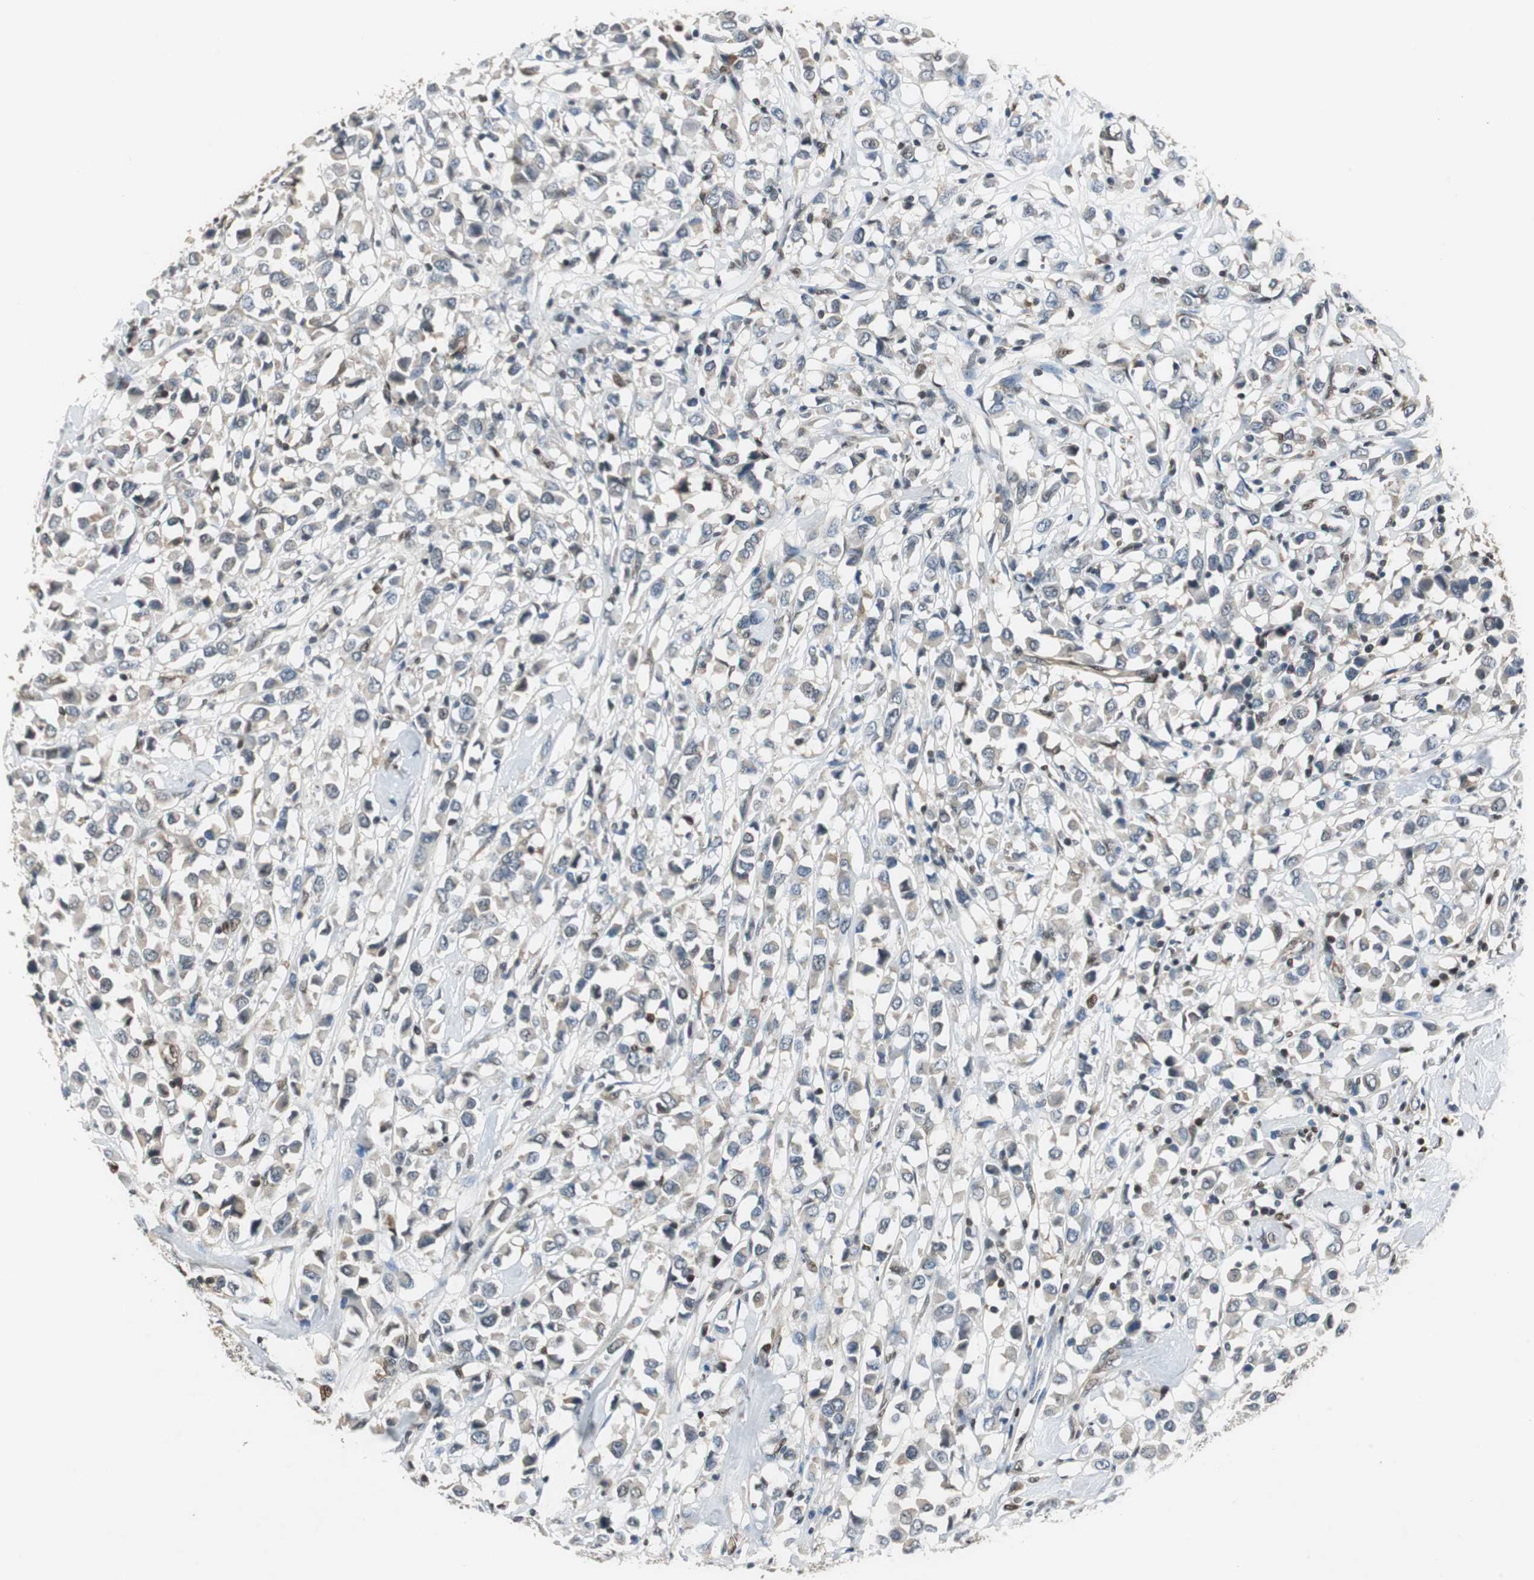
{"staining": {"intensity": "weak", "quantity": "<25%", "location": "cytoplasmic/membranous"}, "tissue": "breast cancer", "cell_type": "Tumor cells", "image_type": "cancer", "snomed": [{"axis": "morphology", "description": "Duct carcinoma"}, {"axis": "topography", "description": "Breast"}], "caption": "Protein analysis of intraductal carcinoma (breast) displays no significant expression in tumor cells. Brightfield microscopy of immunohistochemistry stained with DAB (brown) and hematoxylin (blue), captured at high magnification.", "gene": "MAFB", "patient": {"sex": "female", "age": 61}}